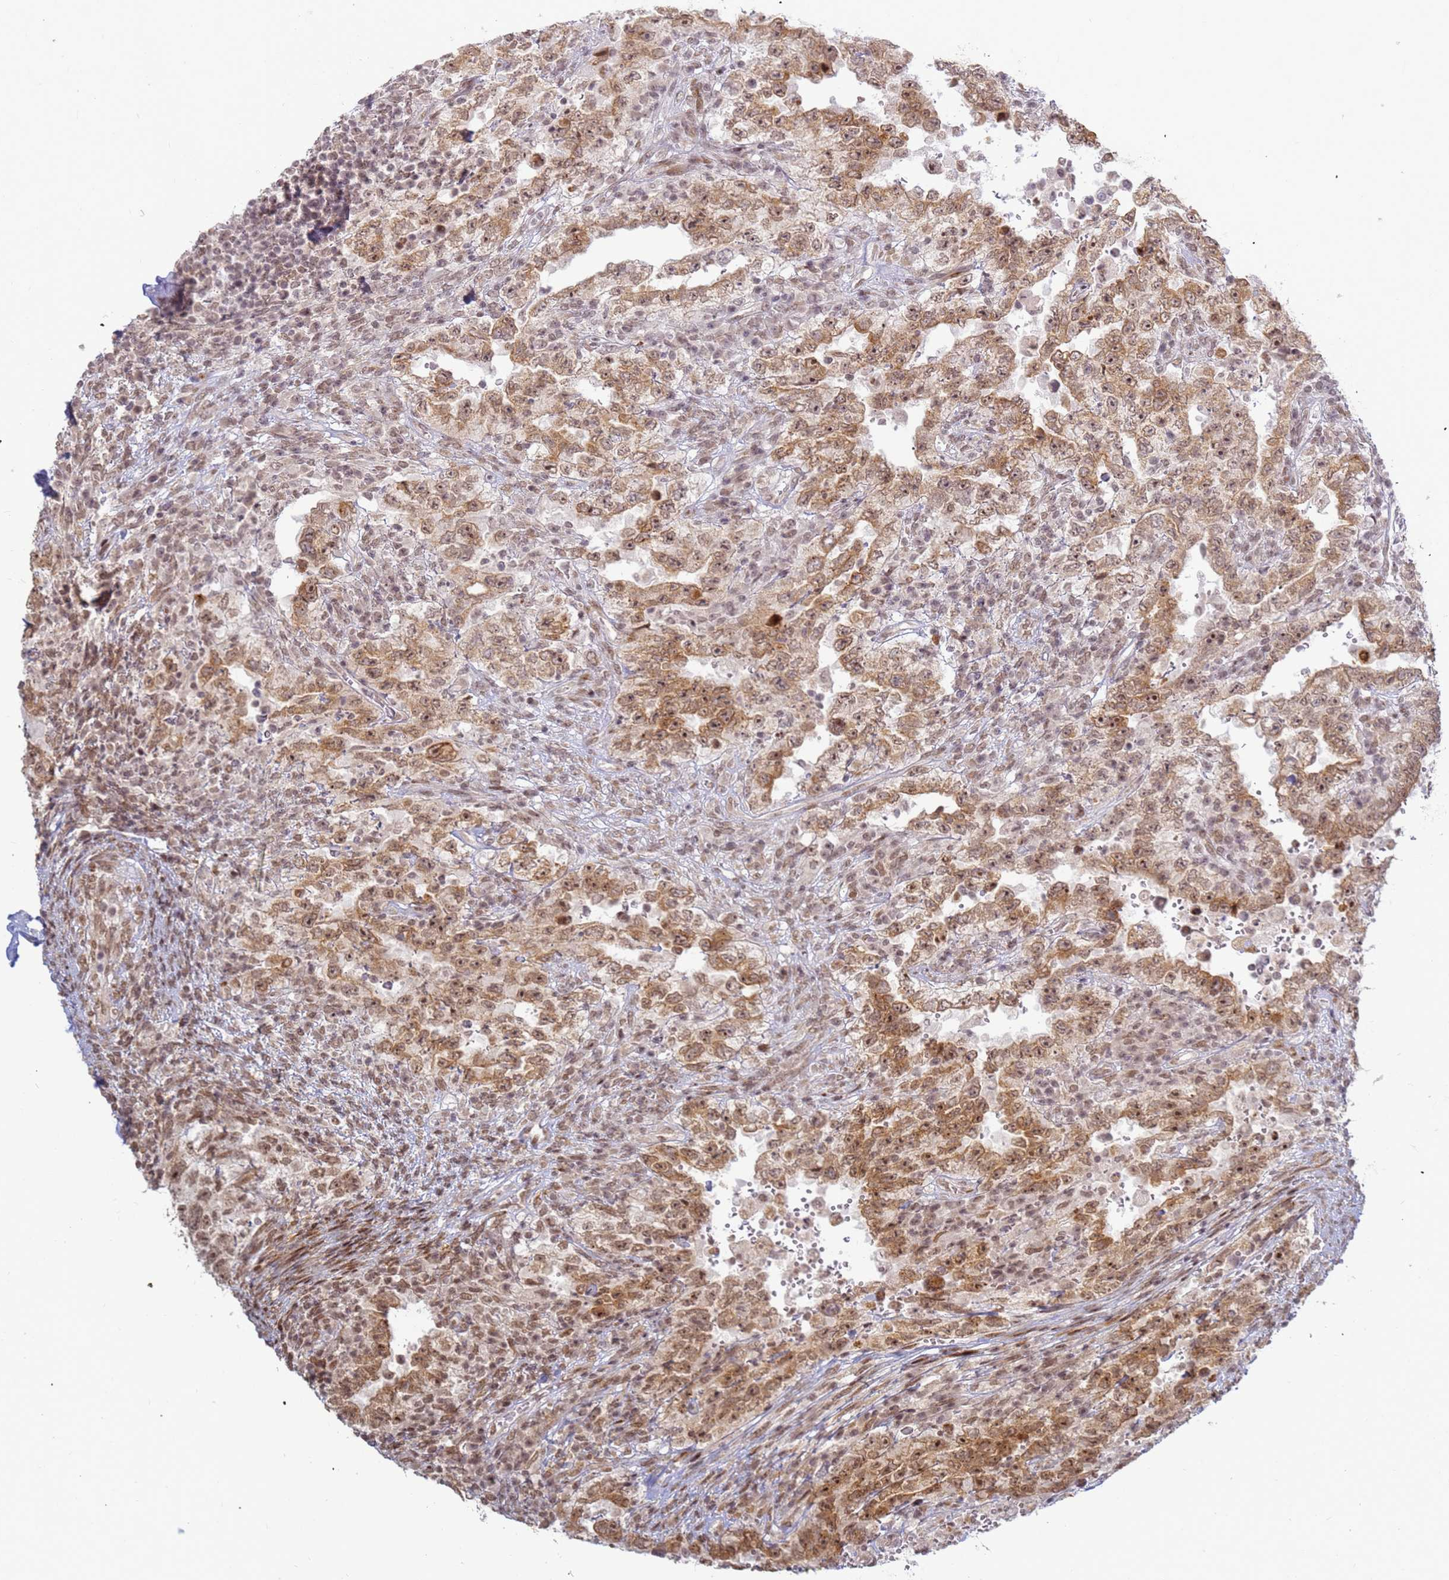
{"staining": {"intensity": "moderate", "quantity": ">75%", "location": "nuclear"}, "tissue": "testis cancer", "cell_type": "Tumor cells", "image_type": "cancer", "snomed": [{"axis": "morphology", "description": "Carcinoma, Embryonal, NOS"}, {"axis": "topography", "description": "Testis"}], "caption": "Immunohistochemical staining of embryonal carcinoma (testis) displays moderate nuclear protein expression in about >75% of tumor cells.", "gene": "ABCA2", "patient": {"sex": "male", "age": 26}}